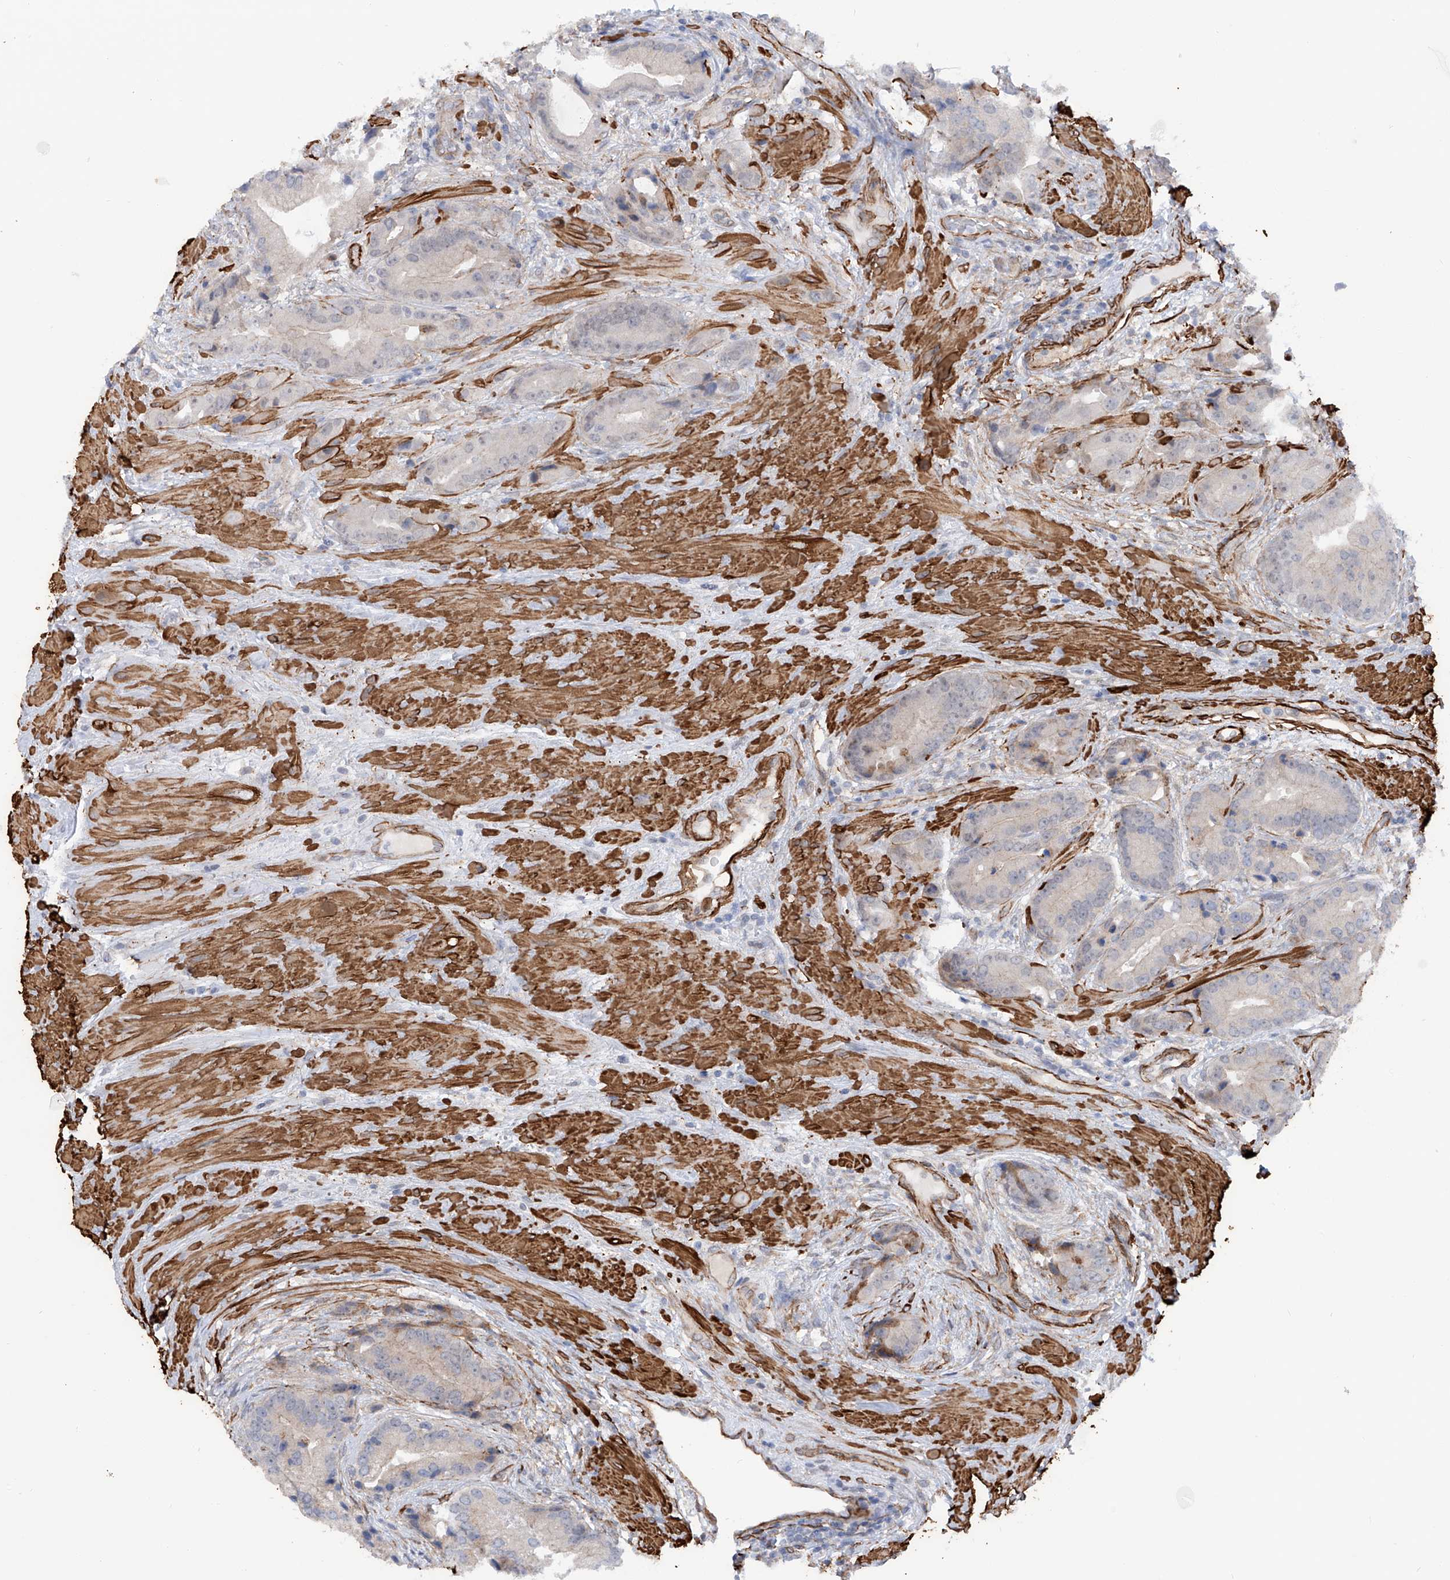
{"staining": {"intensity": "weak", "quantity": "25%-75%", "location": "cytoplasmic/membranous"}, "tissue": "prostate cancer", "cell_type": "Tumor cells", "image_type": "cancer", "snomed": [{"axis": "morphology", "description": "Adenocarcinoma, High grade"}, {"axis": "topography", "description": "Prostate"}], "caption": "Brown immunohistochemical staining in prostate cancer demonstrates weak cytoplasmic/membranous positivity in about 25%-75% of tumor cells. Immunohistochemistry stains the protein of interest in brown and the nuclei are stained blue.", "gene": "ZNF490", "patient": {"sex": "male", "age": 70}}